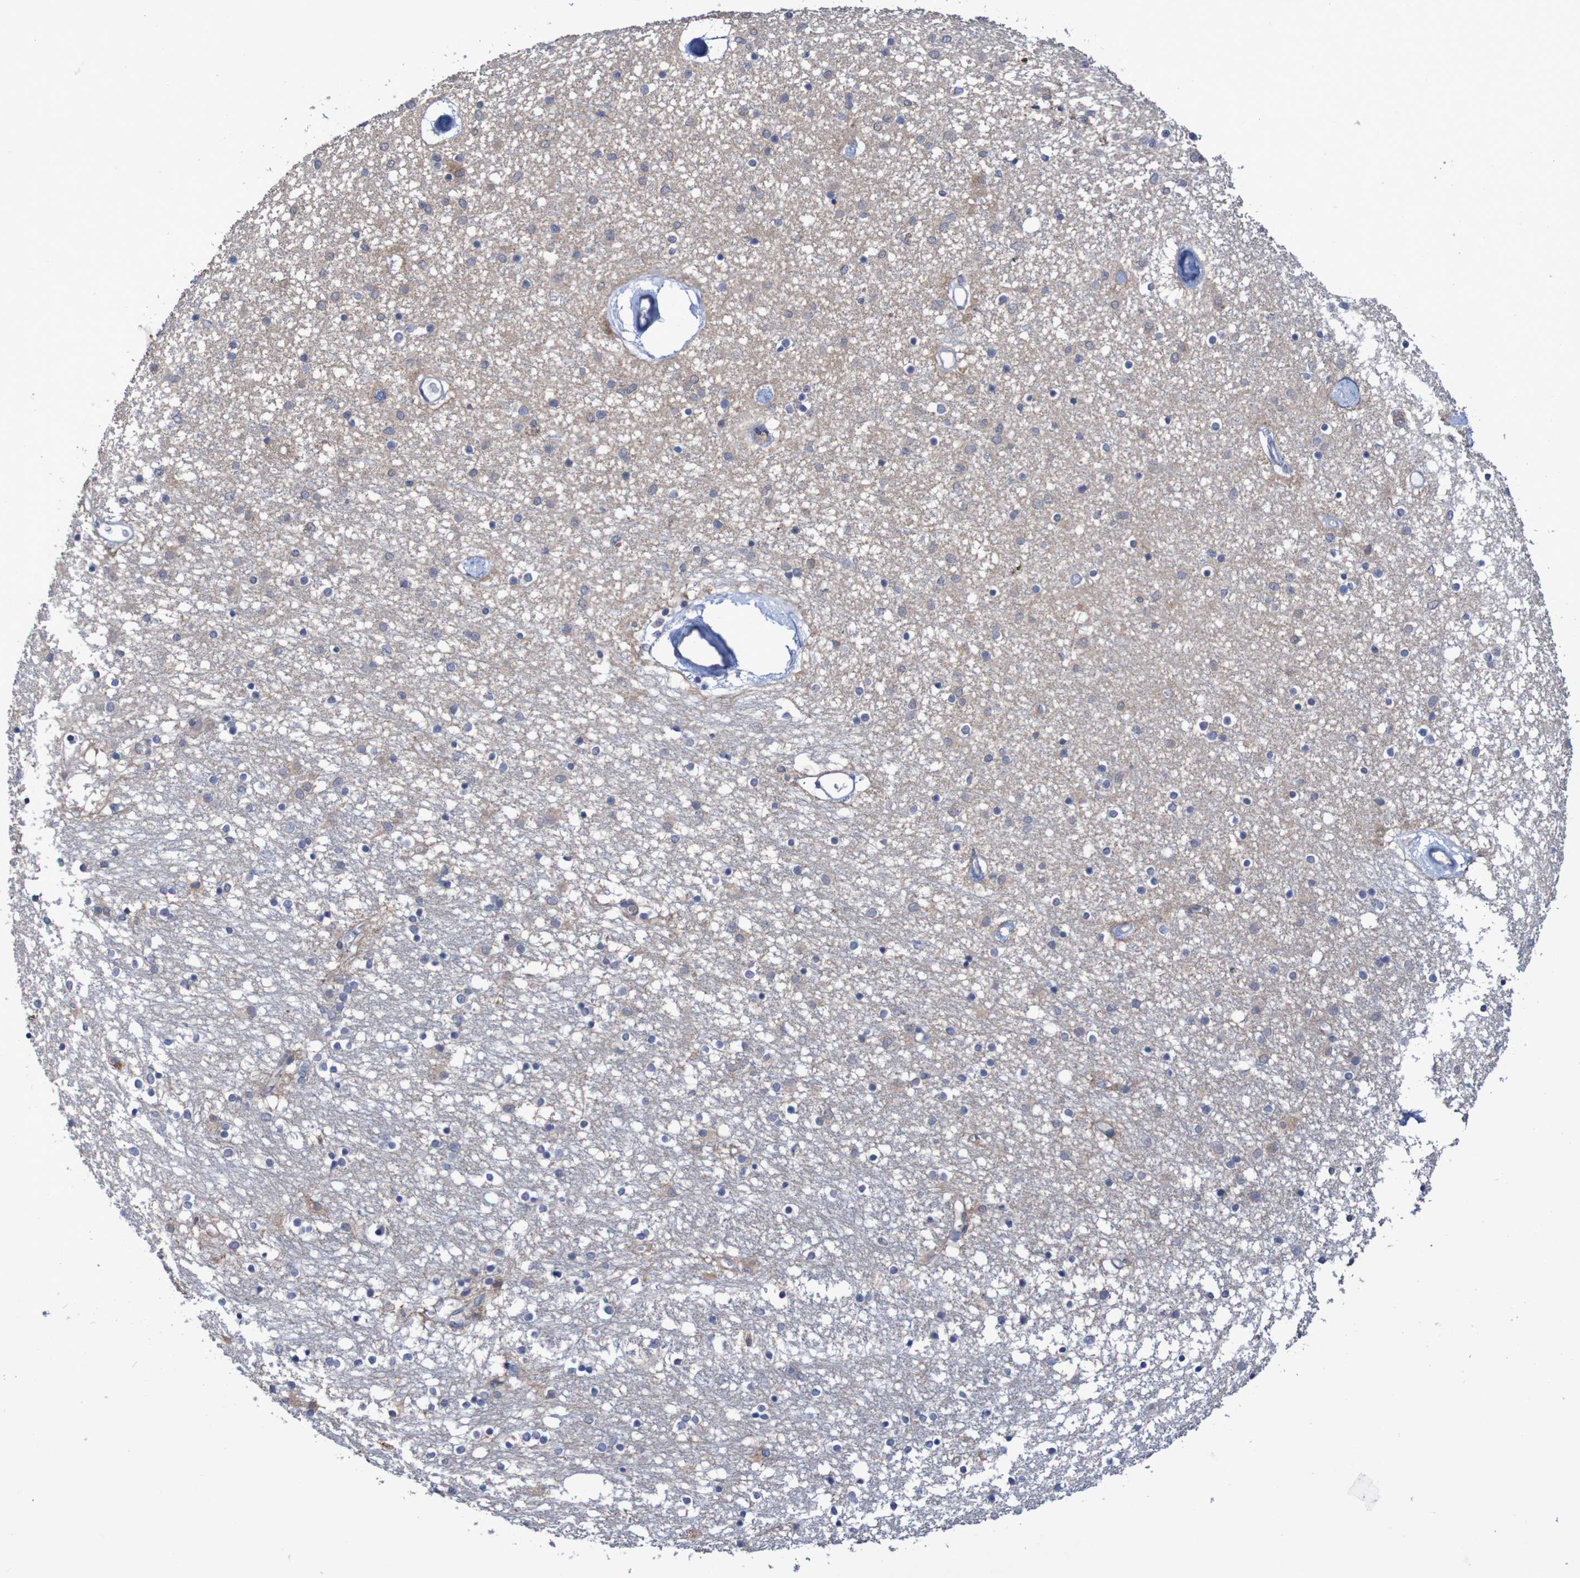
{"staining": {"intensity": "moderate", "quantity": "25%-75%", "location": "cytoplasmic/membranous"}, "tissue": "caudate", "cell_type": "Glial cells", "image_type": "normal", "snomed": [{"axis": "morphology", "description": "Normal tissue, NOS"}, {"axis": "topography", "description": "Lateral ventricle wall"}], "caption": "Immunohistochemical staining of unremarkable human caudate exhibits moderate cytoplasmic/membranous protein staining in approximately 25%-75% of glial cells.", "gene": "C3orf18", "patient": {"sex": "female", "age": 54}}